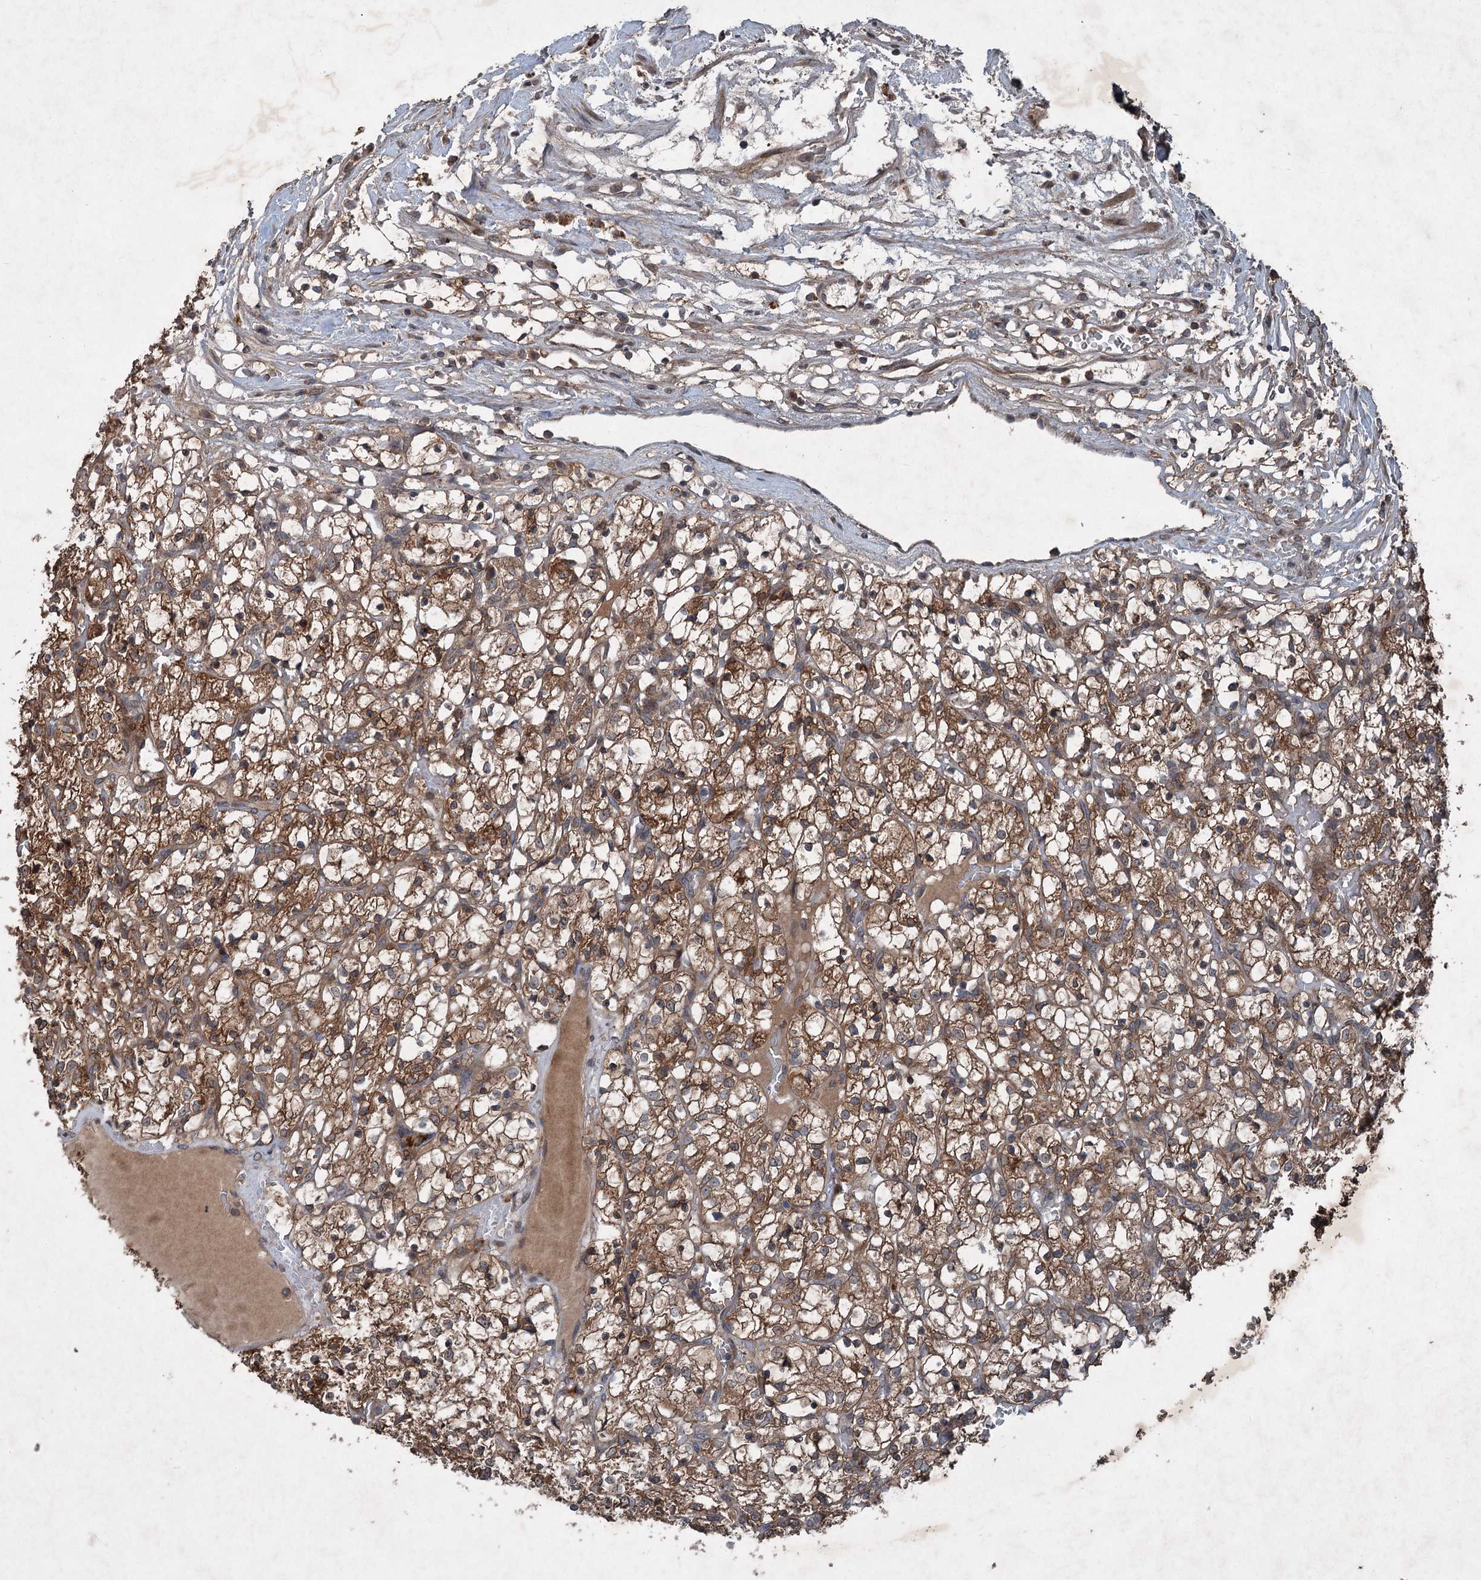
{"staining": {"intensity": "moderate", "quantity": ">75%", "location": "cytoplasmic/membranous"}, "tissue": "renal cancer", "cell_type": "Tumor cells", "image_type": "cancer", "snomed": [{"axis": "morphology", "description": "Adenocarcinoma, NOS"}, {"axis": "topography", "description": "Kidney"}], "caption": "Brown immunohistochemical staining in renal adenocarcinoma demonstrates moderate cytoplasmic/membranous positivity in about >75% of tumor cells. (DAB (3,3'-diaminobenzidine) = brown stain, brightfield microscopy at high magnification).", "gene": "ALAS1", "patient": {"sex": "female", "age": 69}}